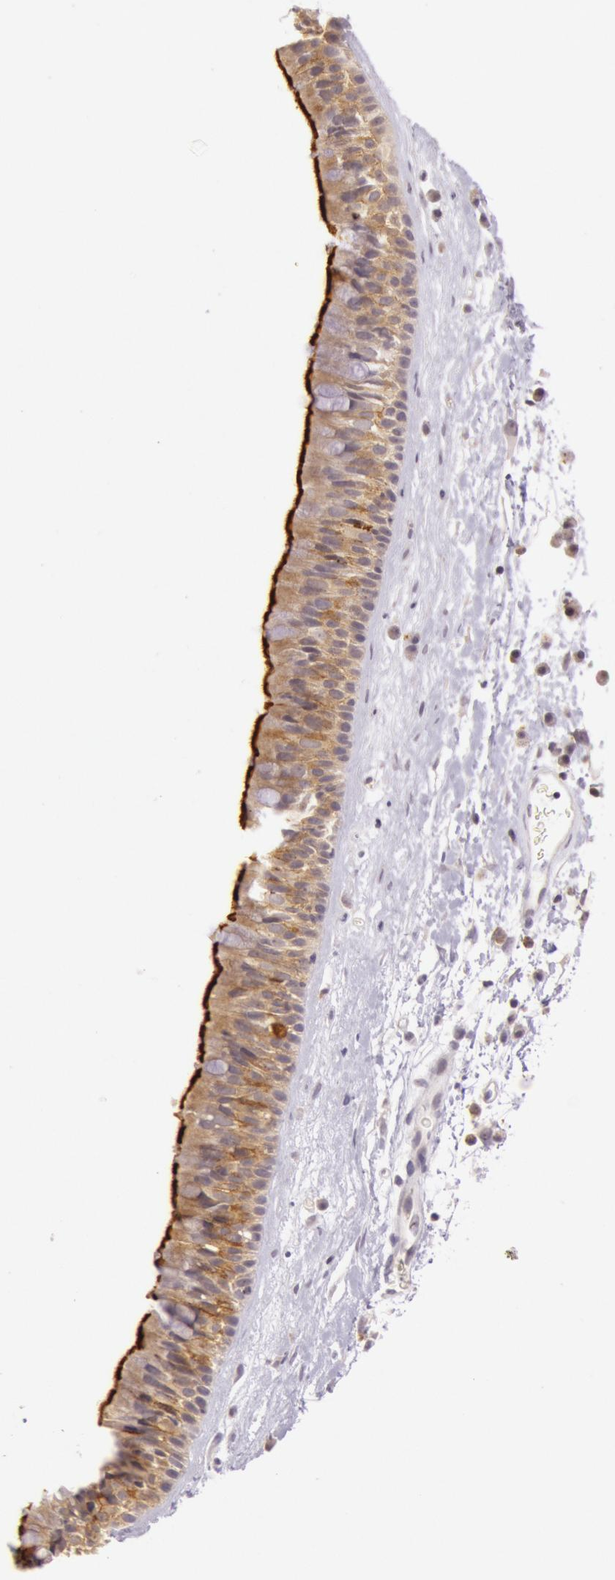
{"staining": {"intensity": "strong", "quantity": ">75%", "location": "cytoplasmic/membranous"}, "tissue": "nasopharynx", "cell_type": "Respiratory epithelial cells", "image_type": "normal", "snomed": [{"axis": "morphology", "description": "Normal tissue, NOS"}, {"axis": "topography", "description": "Nasopharynx"}], "caption": "The micrograph shows staining of unremarkable nasopharynx, revealing strong cytoplasmic/membranous protein expression (brown color) within respiratory epithelial cells.", "gene": "CDK16", "patient": {"sex": "male", "age": 13}}